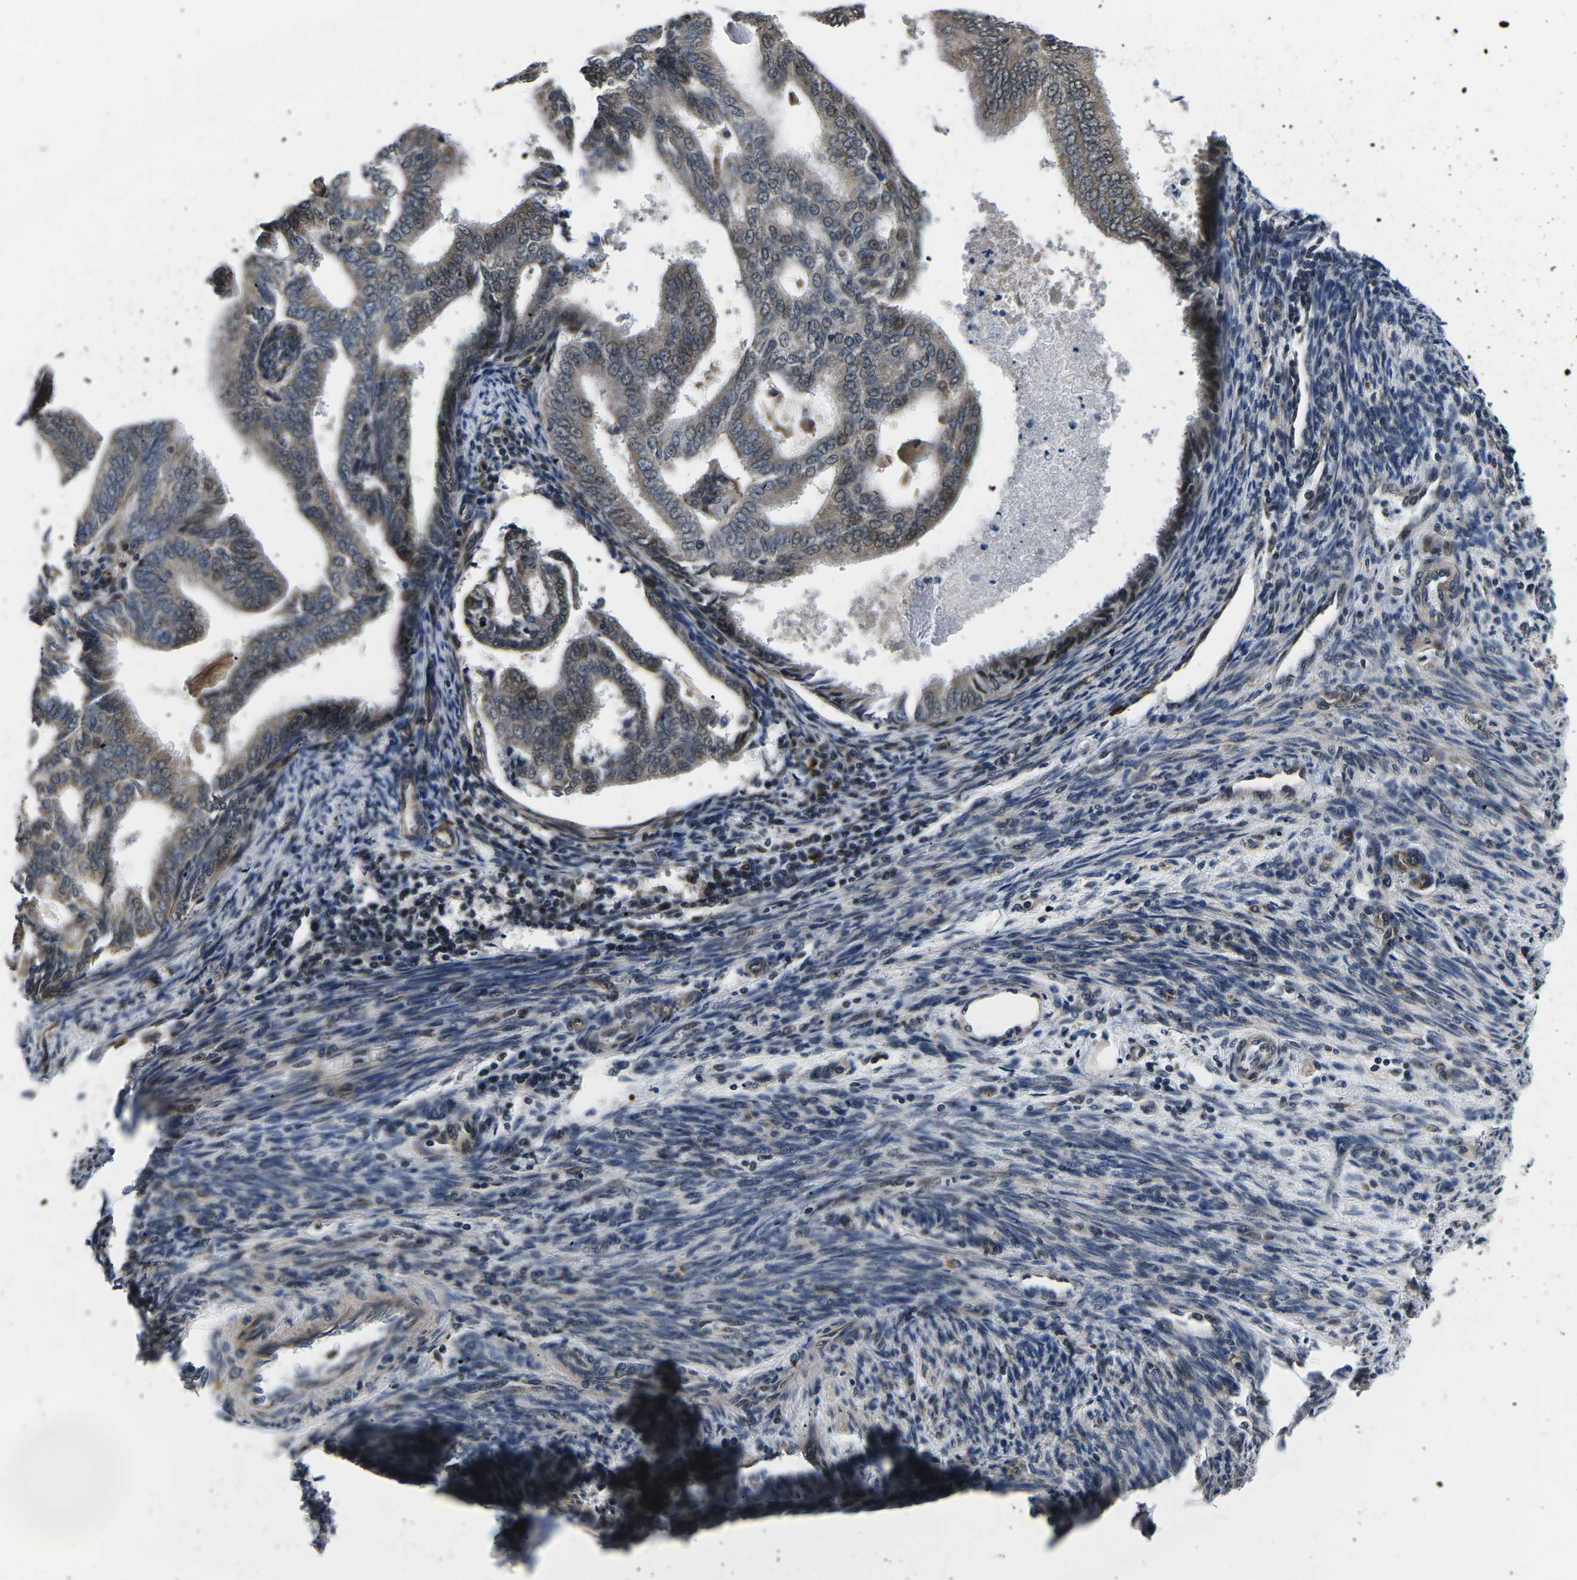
{"staining": {"intensity": "weak", "quantity": ">75%", "location": "cytoplasmic/membranous,nuclear"}, "tissue": "endometrial cancer", "cell_type": "Tumor cells", "image_type": "cancer", "snomed": [{"axis": "morphology", "description": "Adenocarcinoma, NOS"}, {"axis": "topography", "description": "Endometrium"}], "caption": "Endometrial cancer (adenocarcinoma) stained with a brown dye displays weak cytoplasmic/membranous and nuclear positive expression in about >75% of tumor cells.", "gene": "CCNE1", "patient": {"sex": "female", "age": 58}}